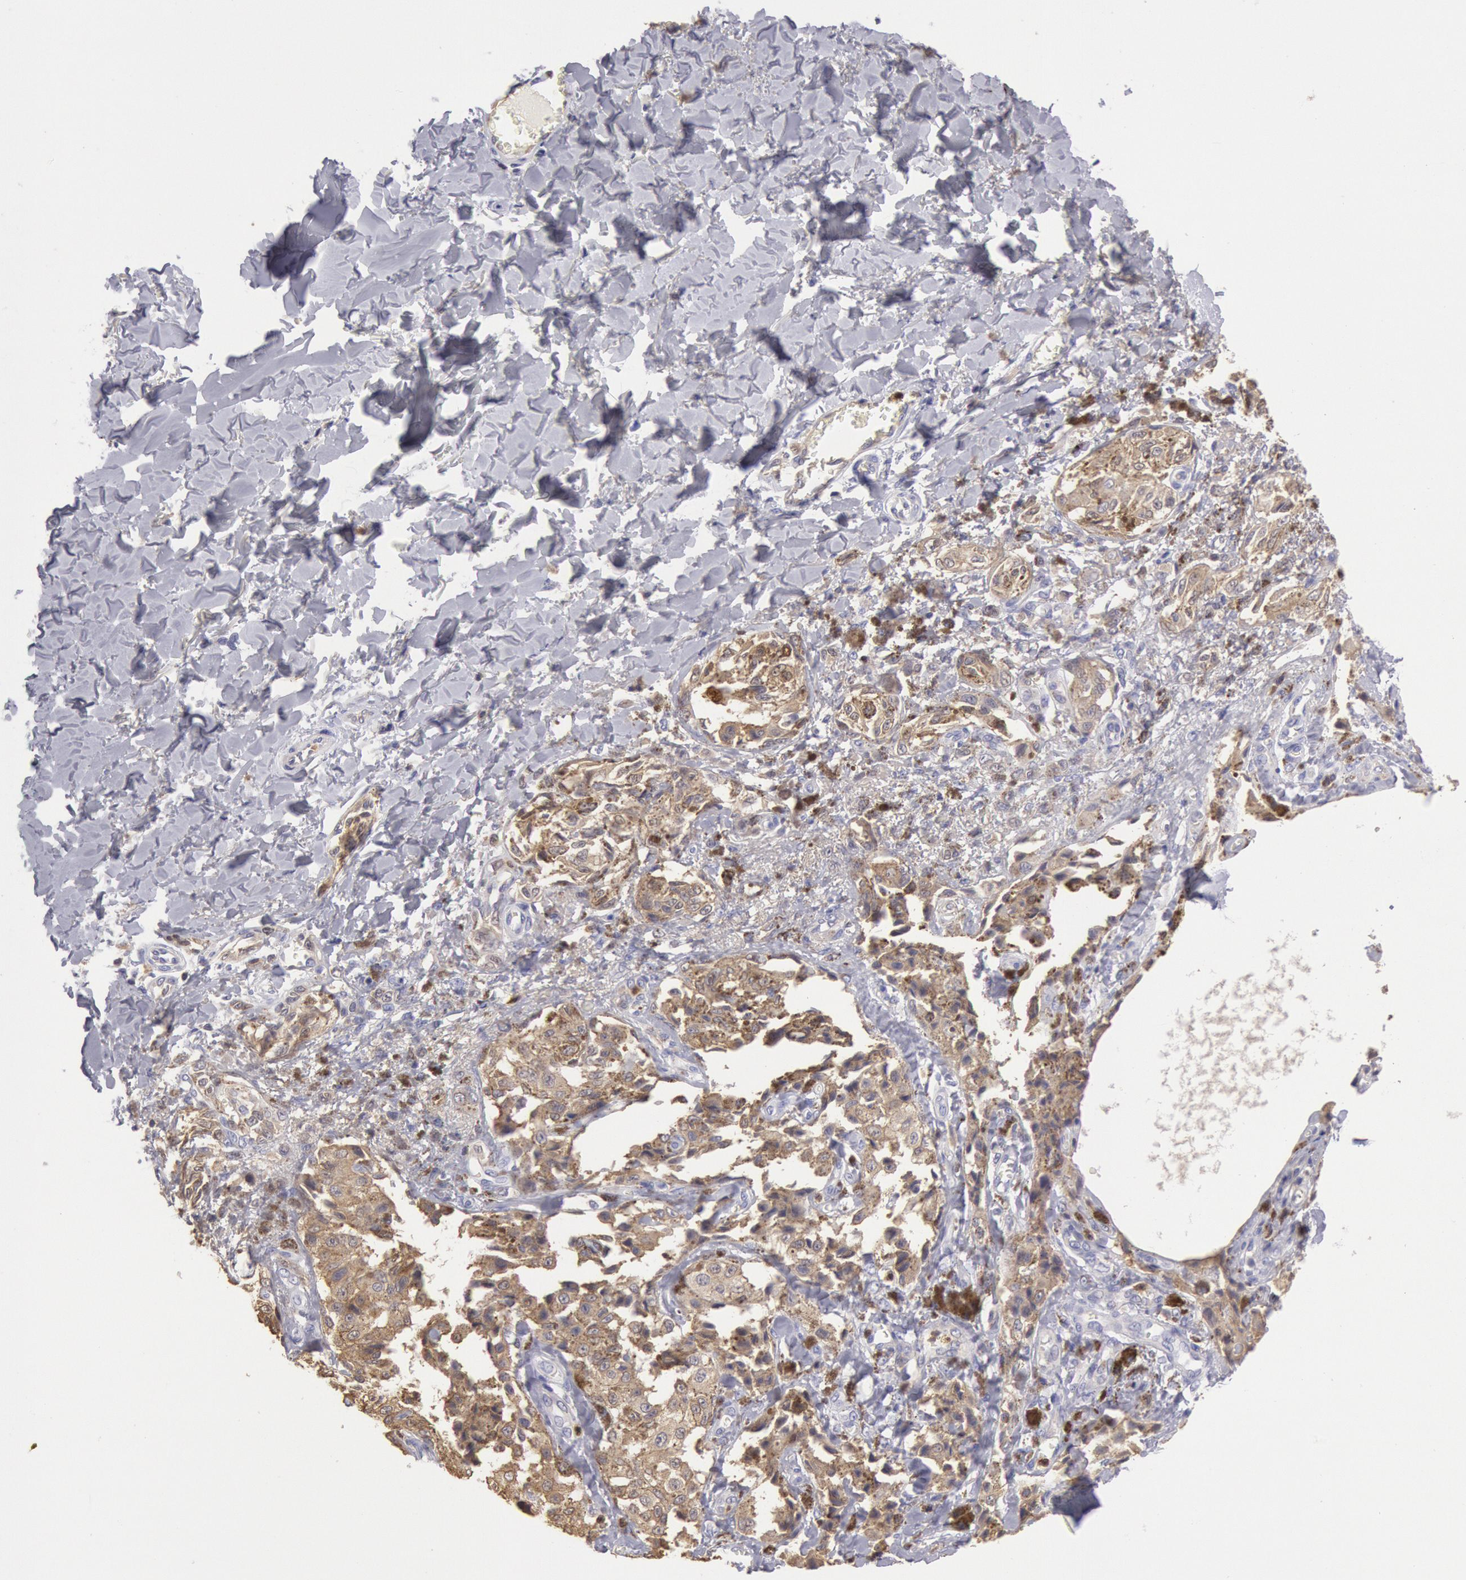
{"staining": {"intensity": "weak", "quantity": "25%-75%", "location": "cytoplasmic/membranous"}, "tissue": "melanoma", "cell_type": "Tumor cells", "image_type": "cancer", "snomed": [{"axis": "morphology", "description": "Malignant melanoma, NOS"}, {"axis": "topography", "description": "Skin"}], "caption": "There is low levels of weak cytoplasmic/membranous staining in tumor cells of melanoma, as demonstrated by immunohistochemical staining (brown color).", "gene": "RAB27A", "patient": {"sex": "female", "age": 82}}